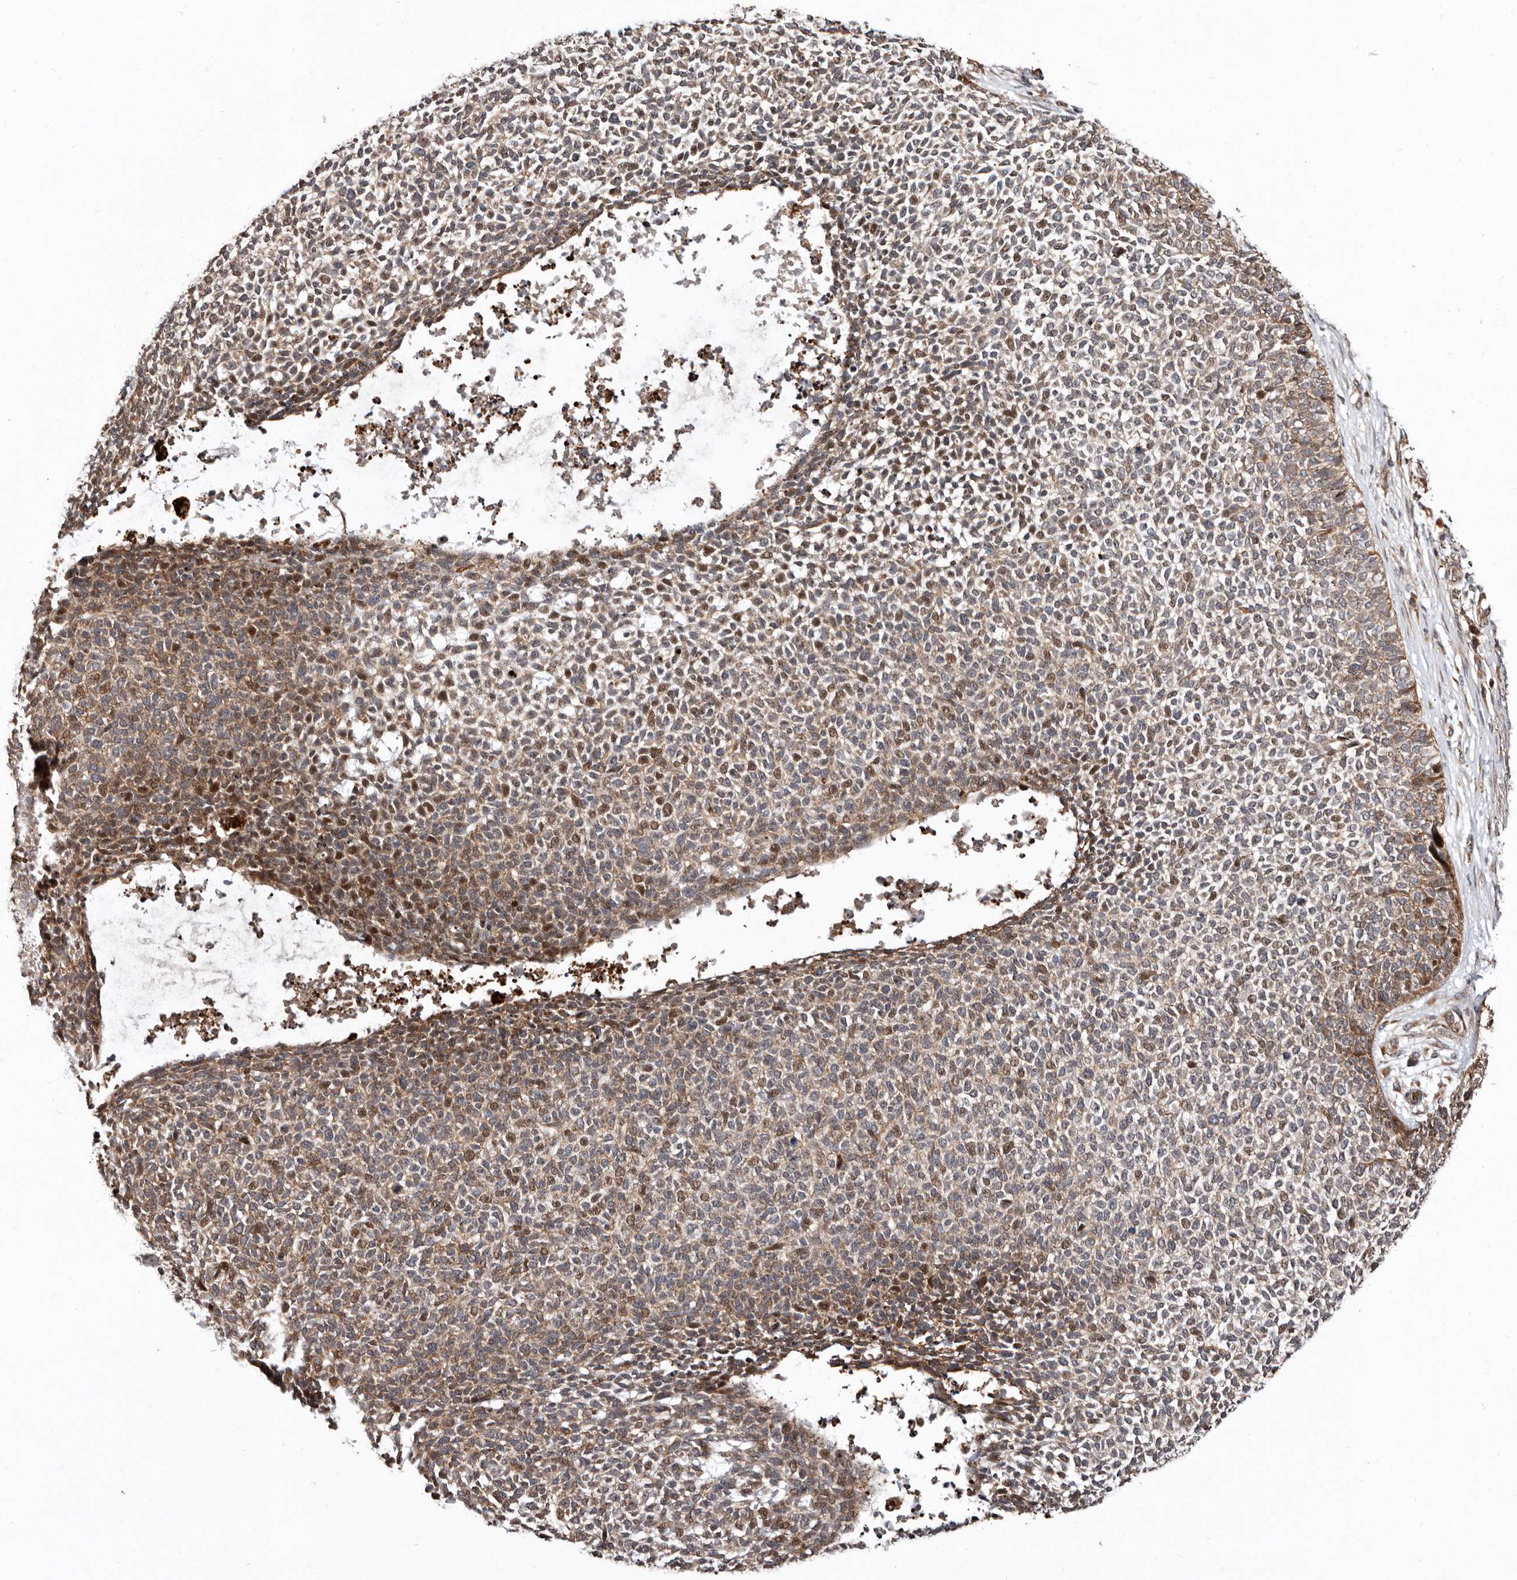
{"staining": {"intensity": "moderate", "quantity": "25%-75%", "location": "cytoplasmic/membranous,nuclear"}, "tissue": "skin cancer", "cell_type": "Tumor cells", "image_type": "cancer", "snomed": [{"axis": "morphology", "description": "Basal cell carcinoma"}, {"axis": "topography", "description": "Skin"}], "caption": "Tumor cells exhibit medium levels of moderate cytoplasmic/membranous and nuclear positivity in about 25%-75% of cells in human skin cancer (basal cell carcinoma). The staining was performed using DAB (3,3'-diaminobenzidine), with brown indicating positive protein expression. Nuclei are stained blue with hematoxylin.", "gene": "WEE2", "patient": {"sex": "female", "age": 84}}